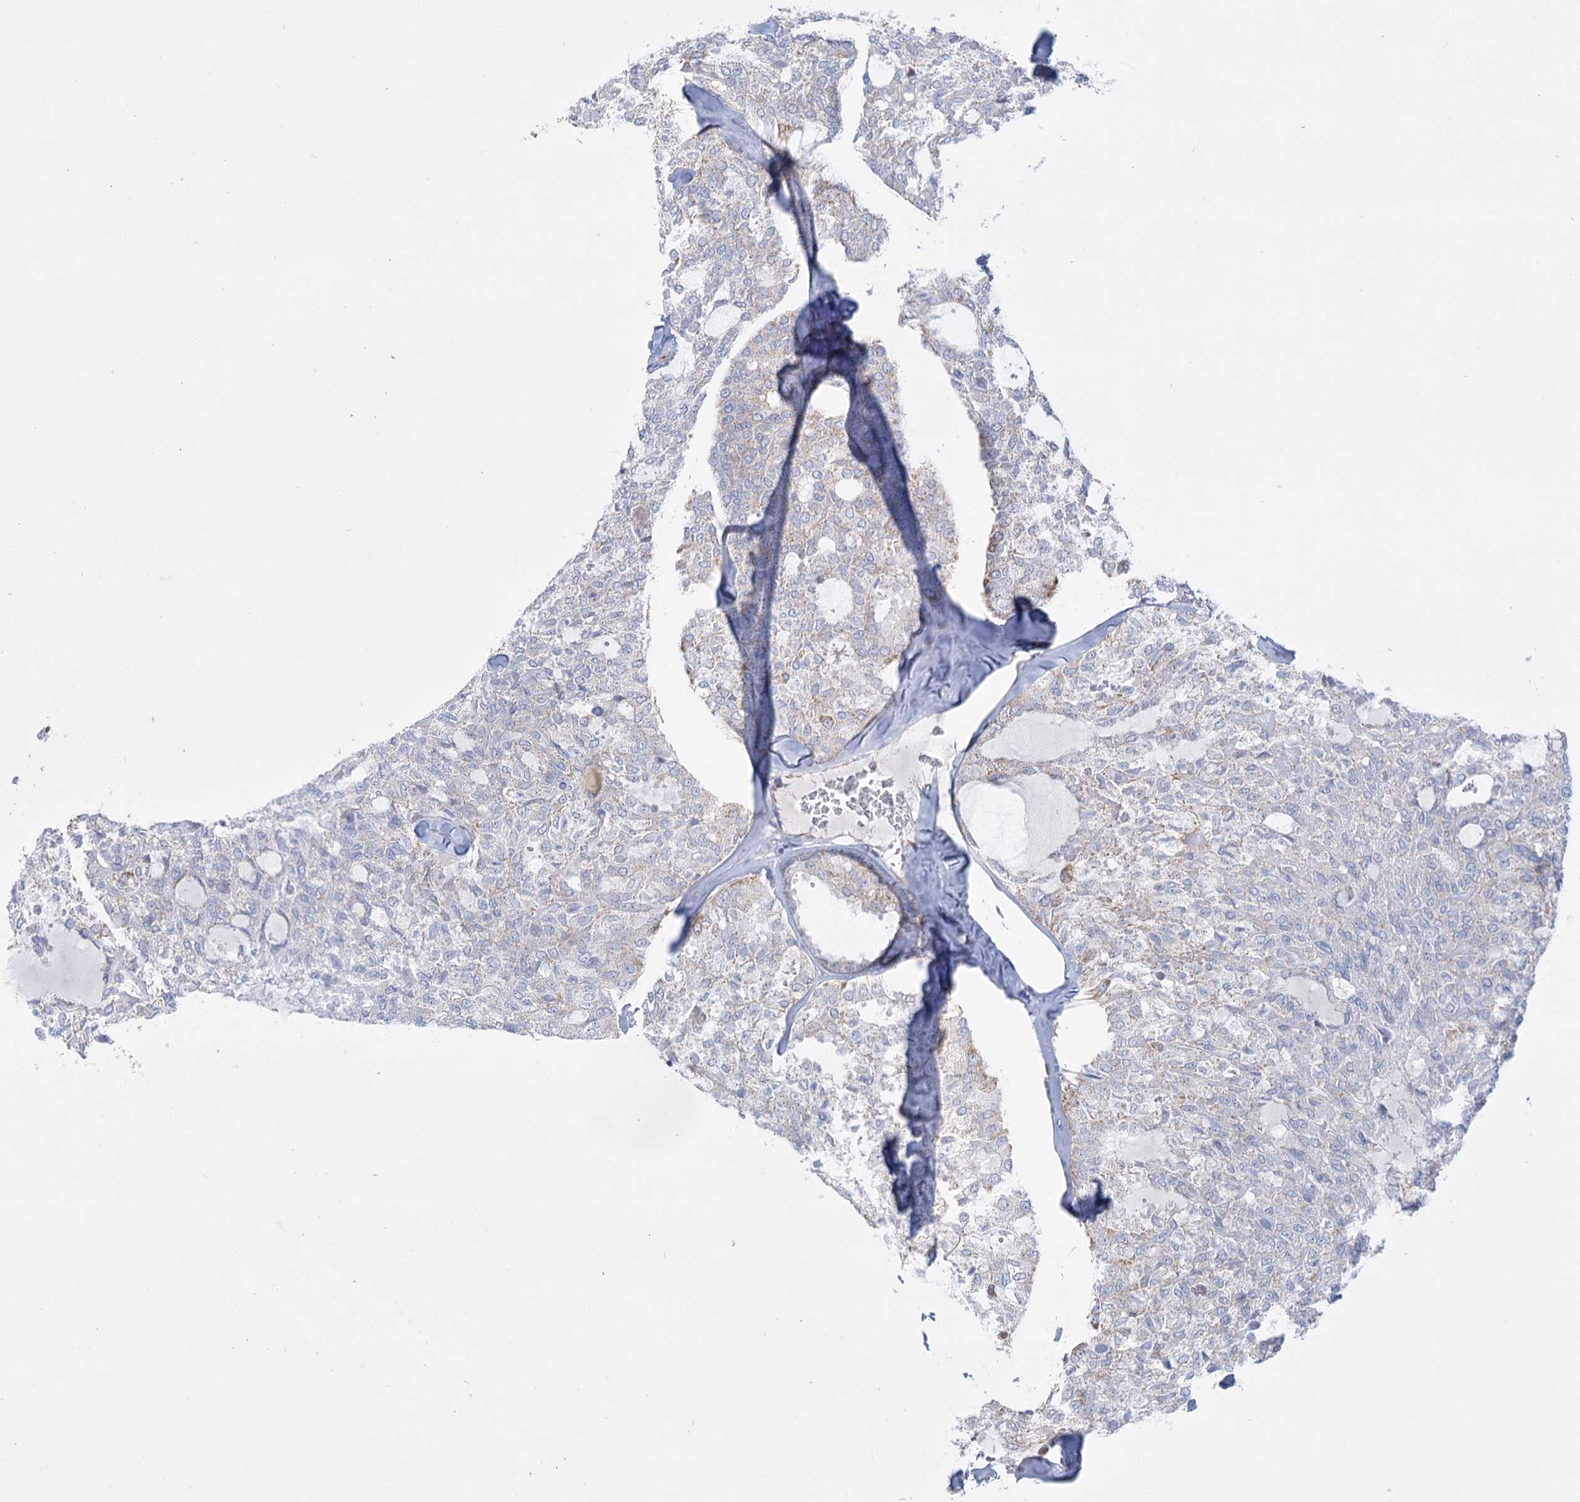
{"staining": {"intensity": "negative", "quantity": "none", "location": "none"}, "tissue": "thyroid cancer", "cell_type": "Tumor cells", "image_type": "cancer", "snomed": [{"axis": "morphology", "description": "Follicular adenoma carcinoma, NOS"}, {"axis": "topography", "description": "Thyroid gland"}], "caption": "This is an immunohistochemistry micrograph of thyroid cancer. There is no staining in tumor cells.", "gene": "DHTKD1", "patient": {"sex": "male", "age": 75}}